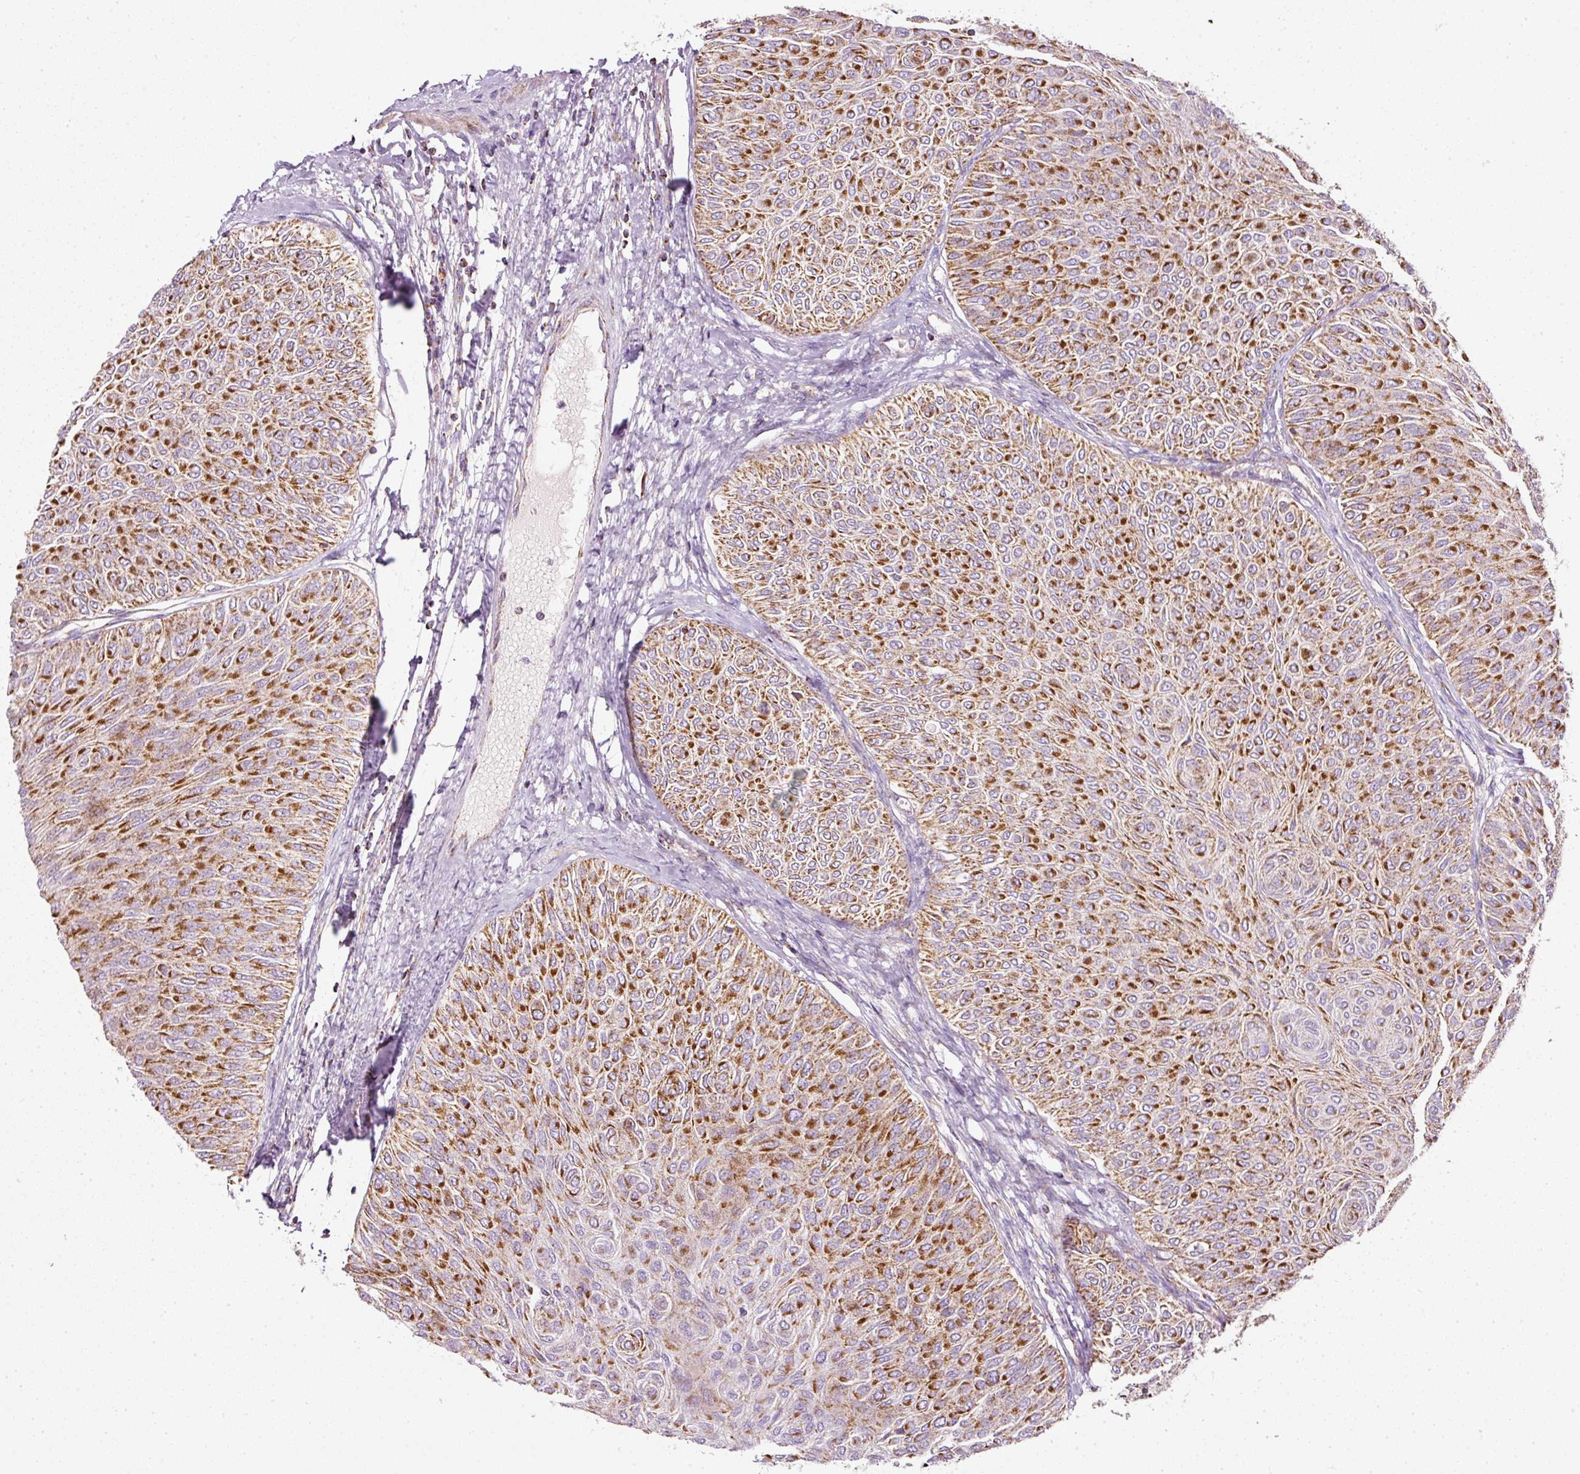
{"staining": {"intensity": "strong", "quantity": "25%-75%", "location": "cytoplasmic/membranous"}, "tissue": "urothelial cancer", "cell_type": "Tumor cells", "image_type": "cancer", "snomed": [{"axis": "morphology", "description": "Urothelial carcinoma, Low grade"}, {"axis": "topography", "description": "Urinary bladder"}], "caption": "Low-grade urothelial carcinoma stained with DAB (3,3'-diaminobenzidine) immunohistochemistry (IHC) demonstrates high levels of strong cytoplasmic/membranous positivity in approximately 25%-75% of tumor cells. (IHC, brightfield microscopy, high magnification).", "gene": "SDHA", "patient": {"sex": "male", "age": 78}}